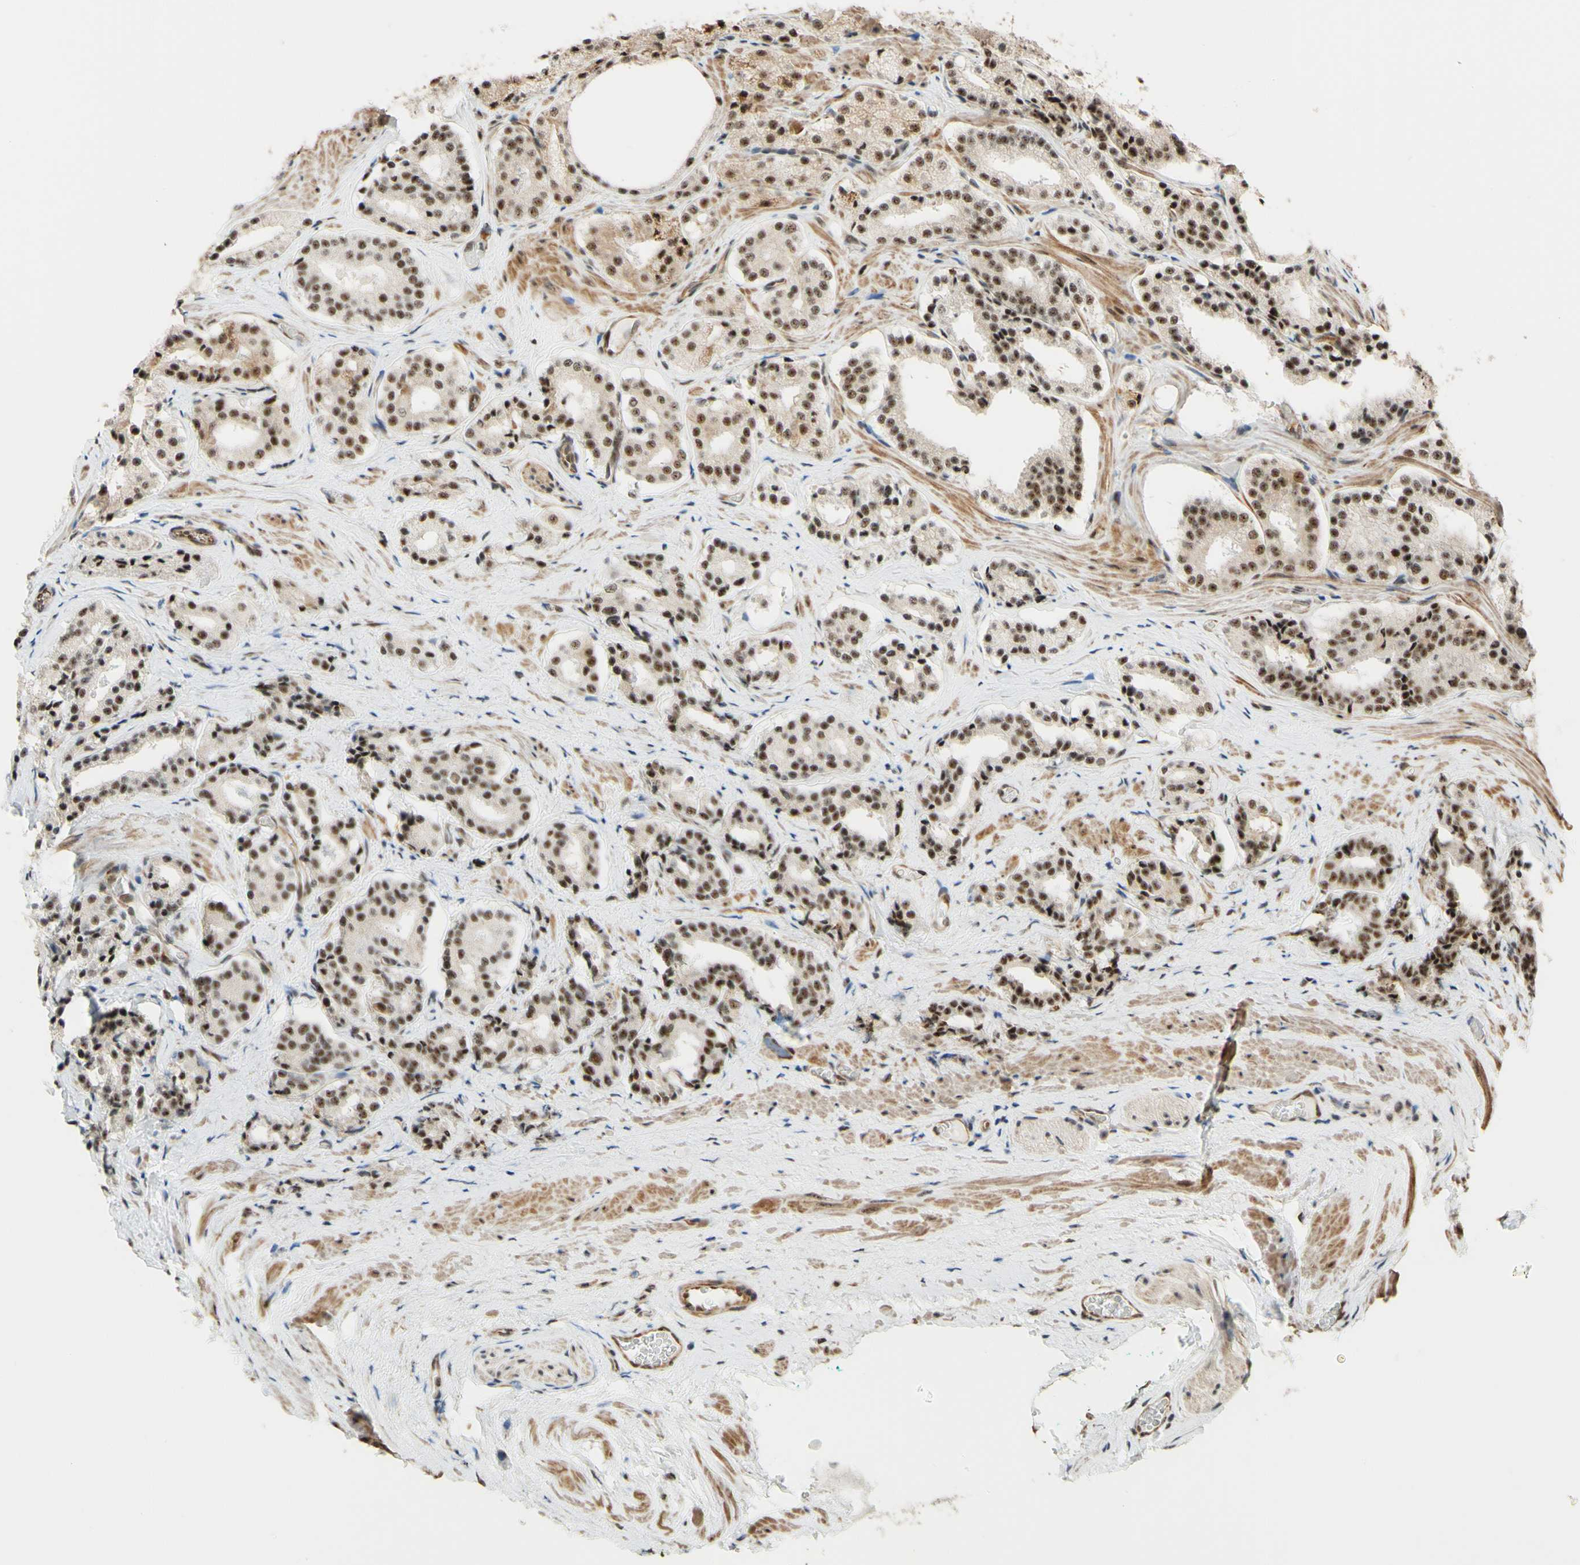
{"staining": {"intensity": "strong", "quantity": ">75%", "location": "nuclear"}, "tissue": "prostate cancer", "cell_type": "Tumor cells", "image_type": "cancer", "snomed": [{"axis": "morphology", "description": "Adenocarcinoma, High grade"}, {"axis": "topography", "description": "Prostate"}], "caption": "This is a micrograph of IHC staining of prostate adenocarcinoma (high-grade), which shows strong expression in the nuclear of tumor cells.", "gene": "SAP18", "patient": {"sex": "male", "age": 60}}